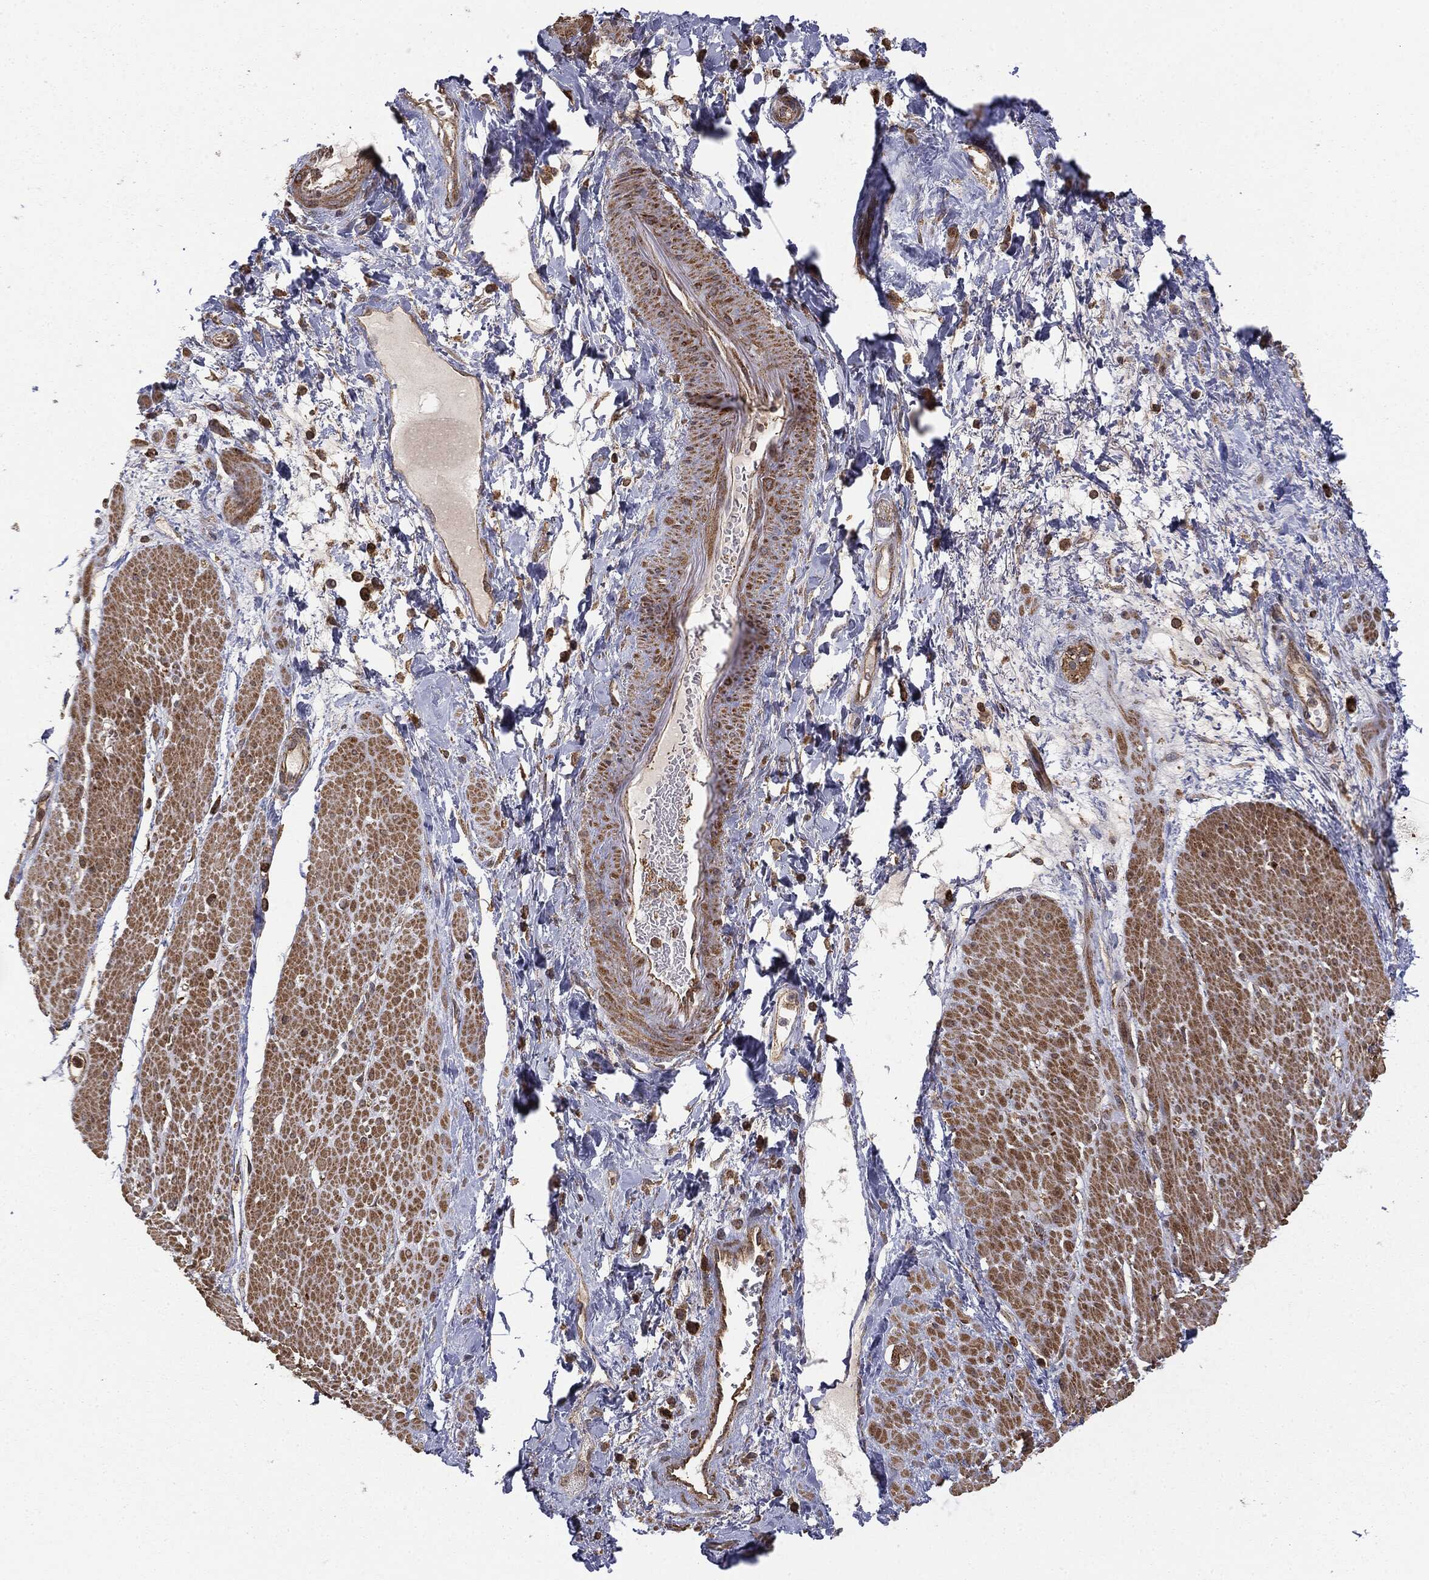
{"staining": {"intensity": "moderate", "quantity": ">75%", "location": "cytoplasmic/membranous"}, "tissue": "smooth muscle", "cell_type": "Smooth muscle cells", "image_type": "normal", "snomed": [{"axis": "morphology", "description": "Normal tissue, NOS"}, {"axis": "topography", "description": "Soft tissue"}, {"axis": "topography", "description": "Smooth muscle"}], "caption": "An image of smooth muscle stained for a protein exhibits moderate cytoplasmic/membranous brown staining in smooth muscle cells. (IHC, brightfield microscopy, high magnification).", "gene": "MTOR", "patient": {"sex": "male", "age": 72}}